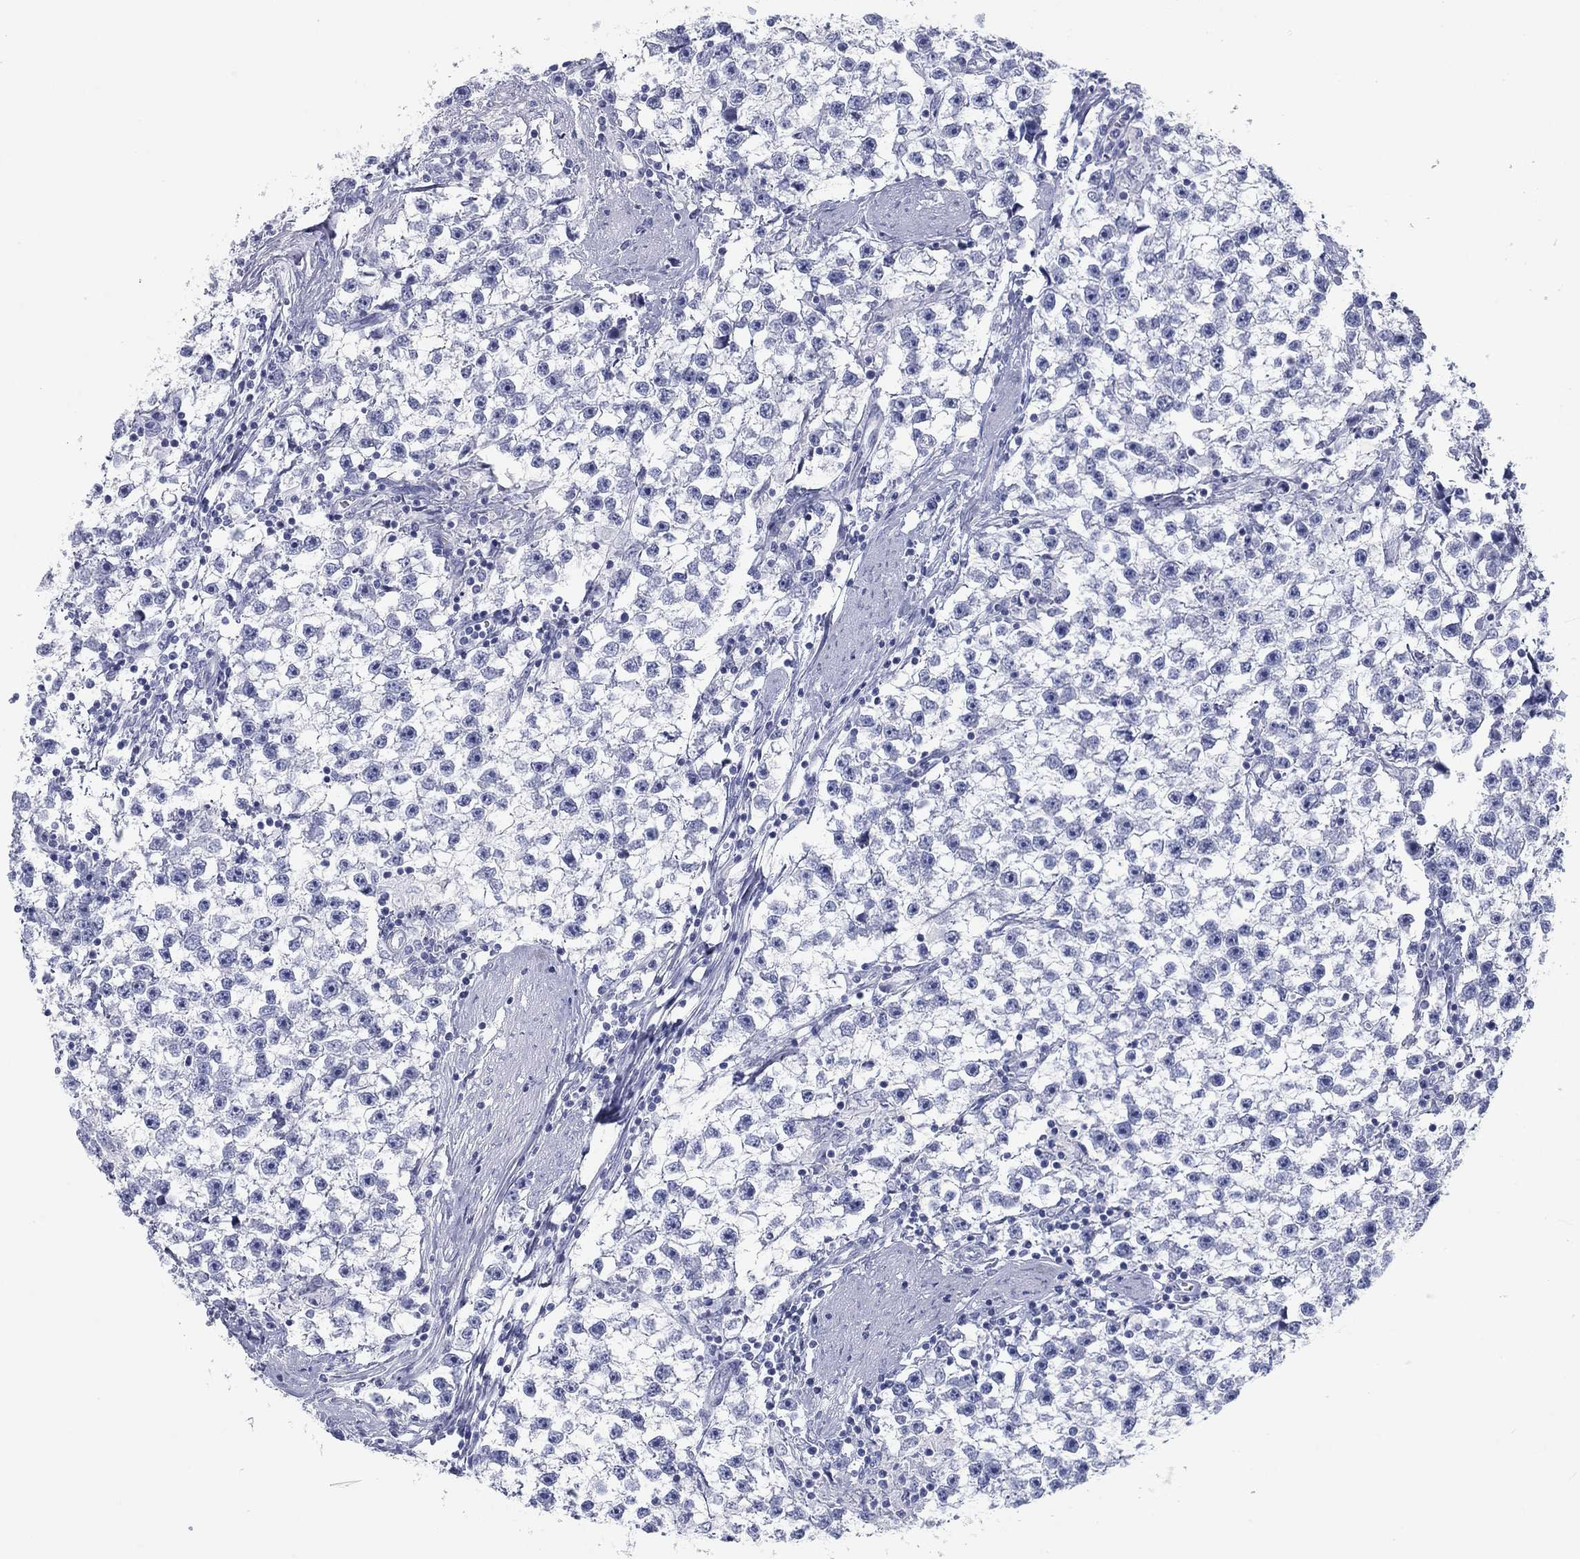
{"staining": {"intensity": "negative", "quantity": "none", "location": "none"}, "tissue": "testis cancer", "cell_type": "Tumor cells", "image_type": "cancer", "snomed": [{"axis": "morphology", "description": "Seminoma, NOS"}, {"axis": "topography", "description": "Testis"}], "caption": "This is an IHC micrograph of testis cancer (seminoma). There is no staining in tumor cells.", "gene": "CALB1", "patient": {"sex": "male", "age": 59}}